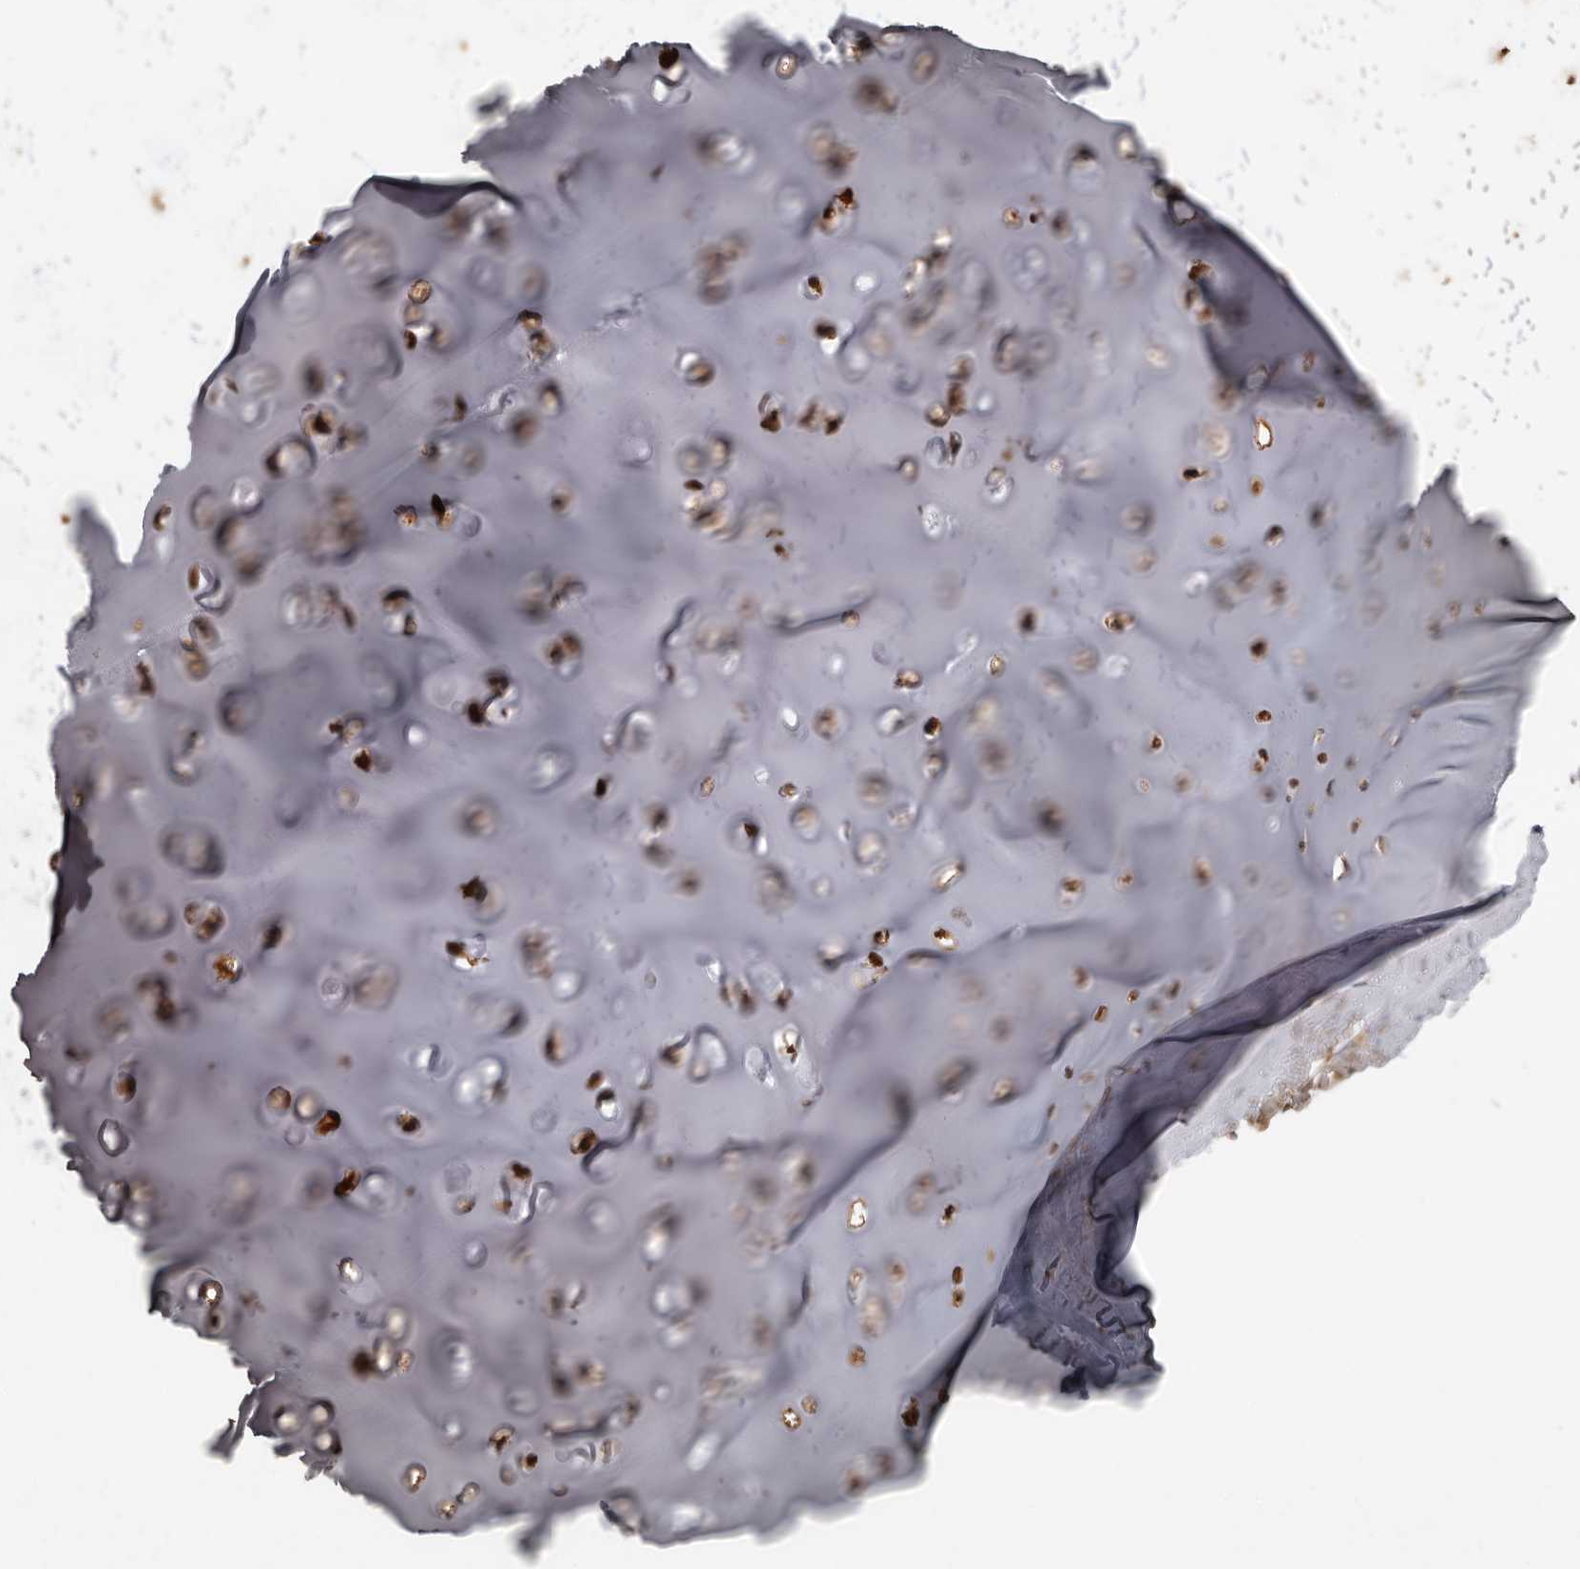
{"staining": {"intensity": "moderate", "quantity": ">75%", "location": "cytoplasmic/membranous,nuclear"}, "tissue": "adipose tissue", "cell_type": "Adipocytes", "image_type": "normal", "snomed": [{"axis": "morphology", "description": "Normal tissue, NOS"}, {"axis": "morphology", "description": "Basal cell carcinoma"}, {"axis": "topography", "description": "Cartilage tissue"}, {"axis": "topography", "description": "Nasopharynx"}, {"axis": "topography", "description": "Oral tissue"}], "caption": "Adipose tissue stained with a brown dye demonstrates moderate cytoplasmic/membranous,nuclear positive positivity in approximately >75% of adipocytes.", "gene": "DARS1", "patient": {"sex": "female", "age": 77}}